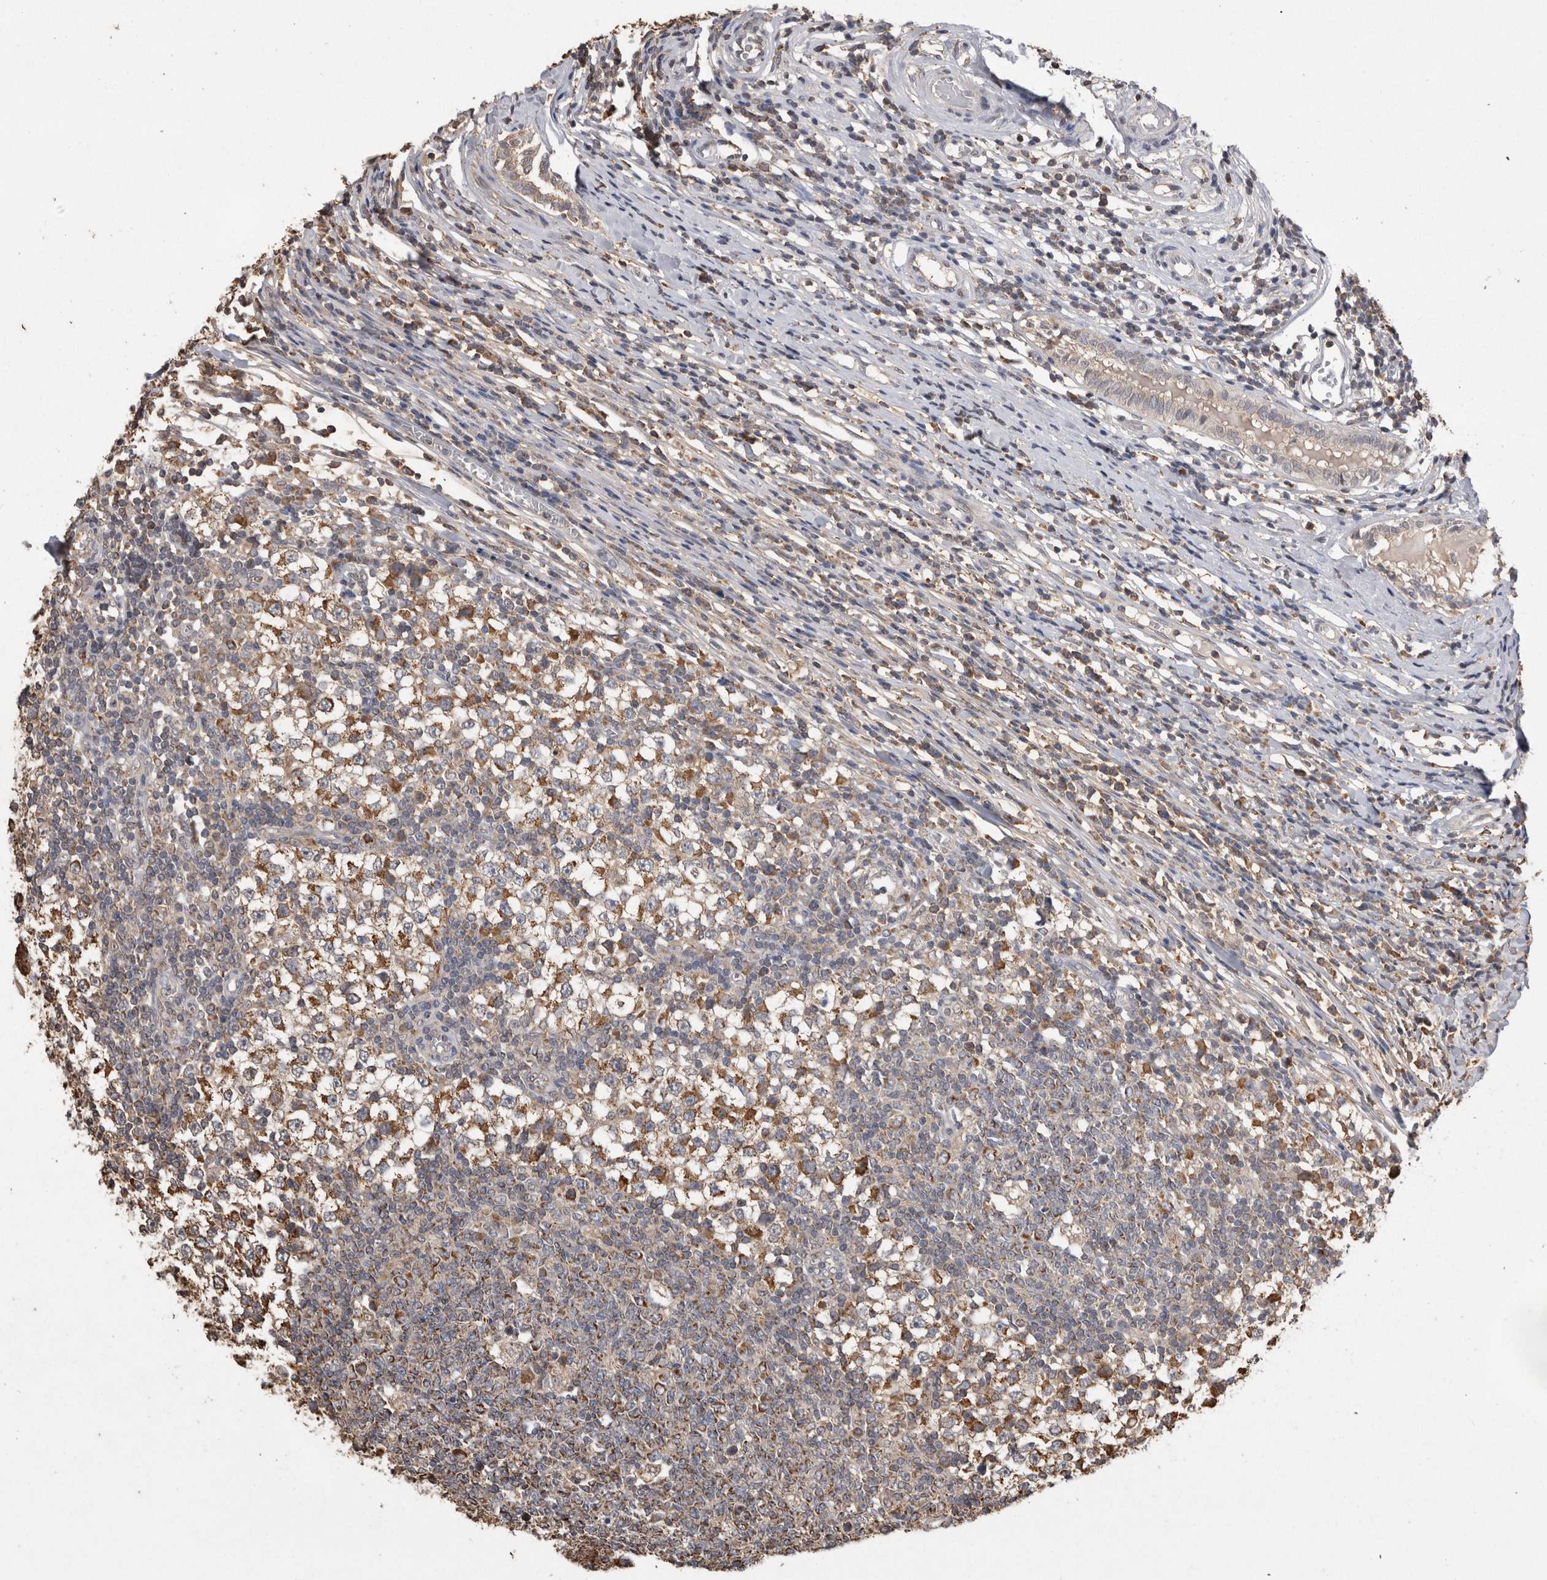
{"staining": {"intensity": "moderate", "quantity": ">75%", "location": "cytoplasmic/membranous"}, "tissue": "testis cancer", "cell_type": "Tumor cells", "image_type": "cancer", "snomed": [{"axis": "morphology", "description": "Seminoma, NOS"}, {"axis": "topography", "description": "Testis"}], "caption": "Immunohistochemistry photomicrograph of seminoma (testis) stained for a protein (brown), which demonstrates medium levels of moderate cytoplasmic/membranous positivity in approximately >75% of tumor cells.", "gene": "PREP", "patient": {"sex": "male", "age": 65}}